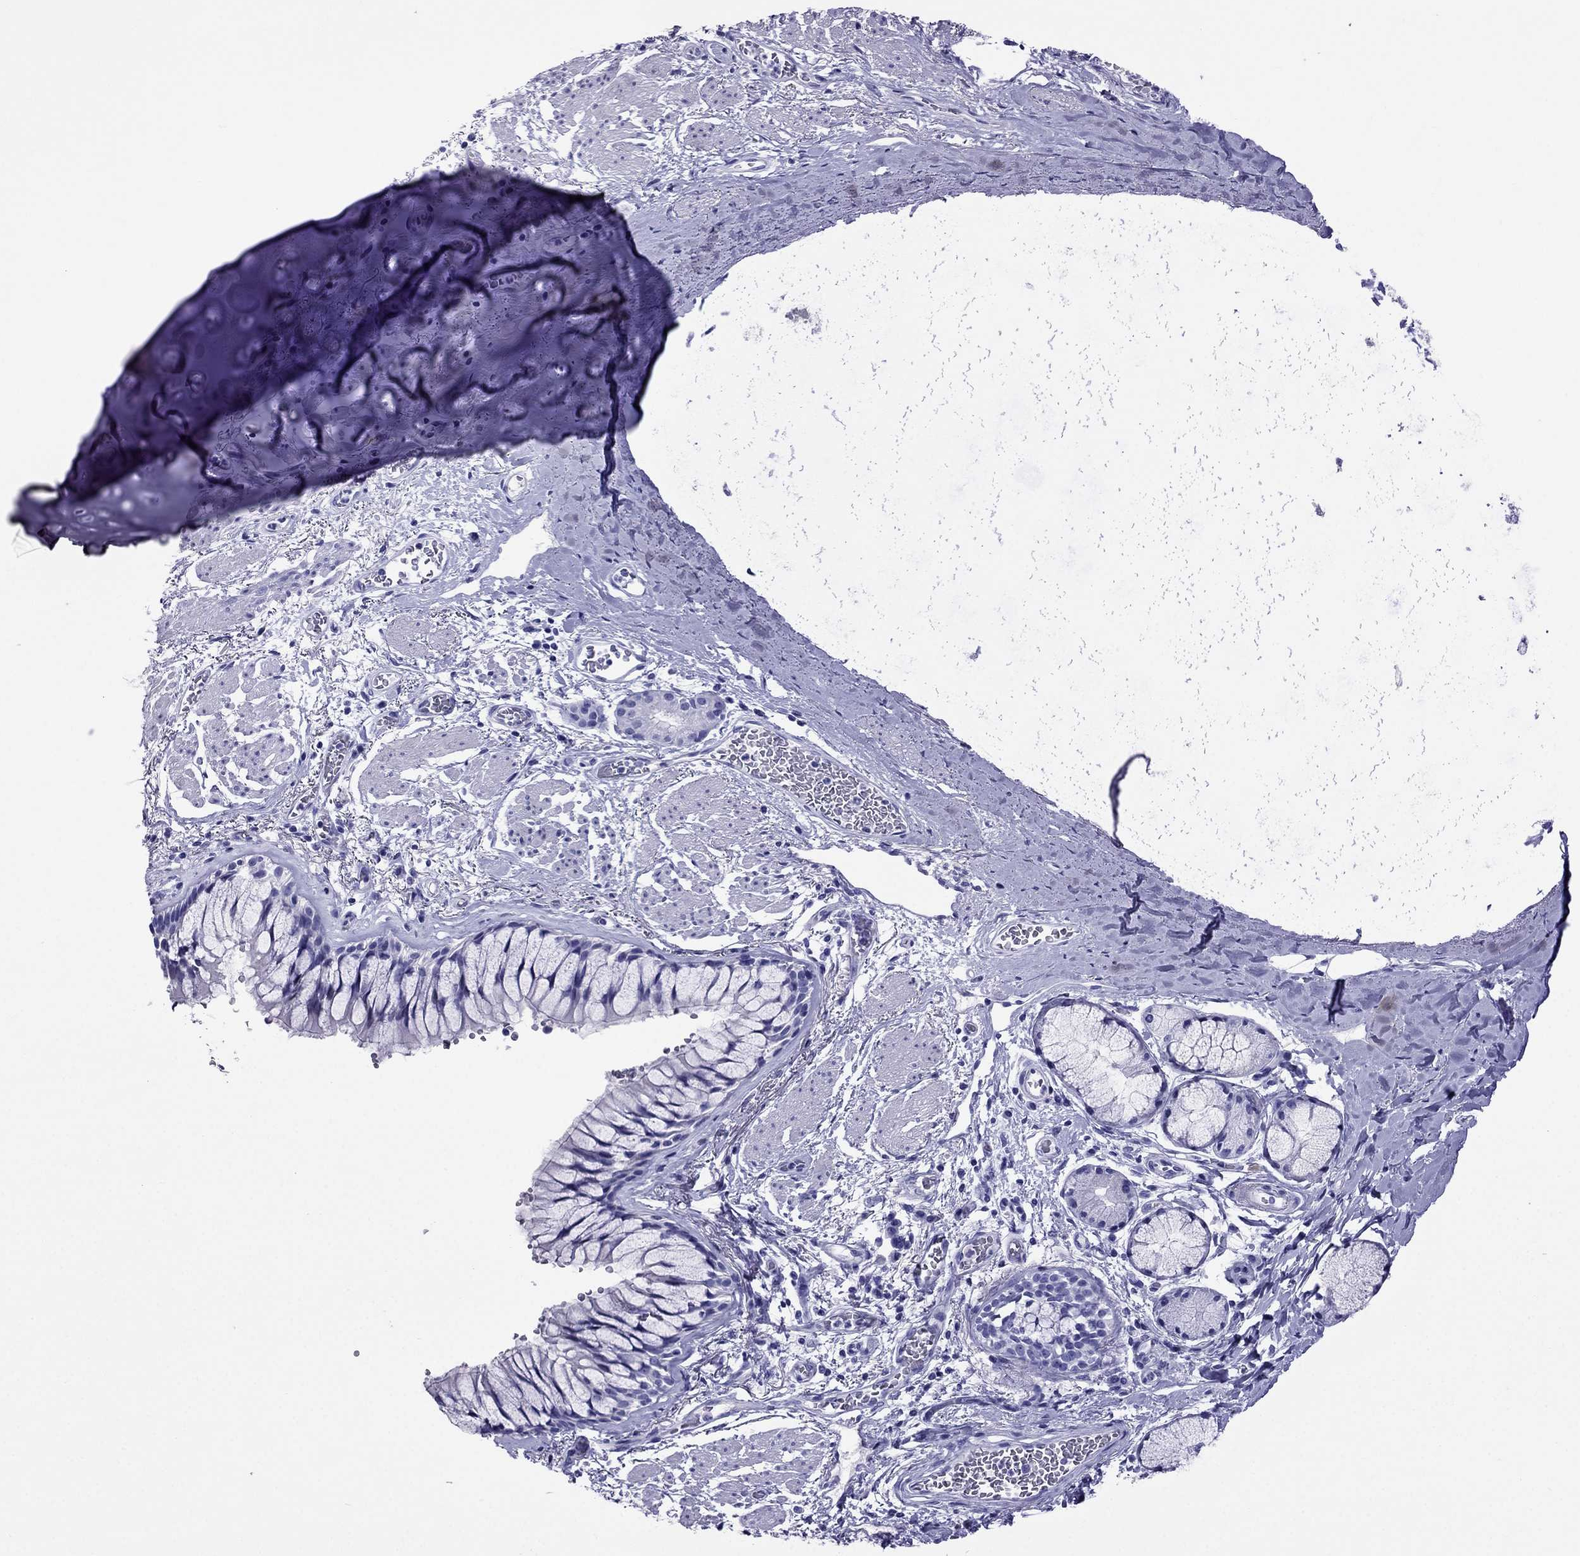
{"staining": {"intensity": "negative", "quantity": "none", "location": "none"}, "tissue": "bronchus", "cell_type": "Respiratory epithelial cells", "image_type": "normal", "snomed": [{"axis": "morphology", "description": "Normal tissue, NOS"}, {"axis": "topography", "description": "Bronchus"}, {"axis": "topography", "description": "Lung"}], "caption": "High magnification brightfield microscopy of unremarkable bronchus stained with DAB (brown) and counterstained with hematoxylin (blue): respiratory epithelial cells show no significant staining.", "gene": "CRYBA1", "patient": {"sex": "female", "age": 57}}